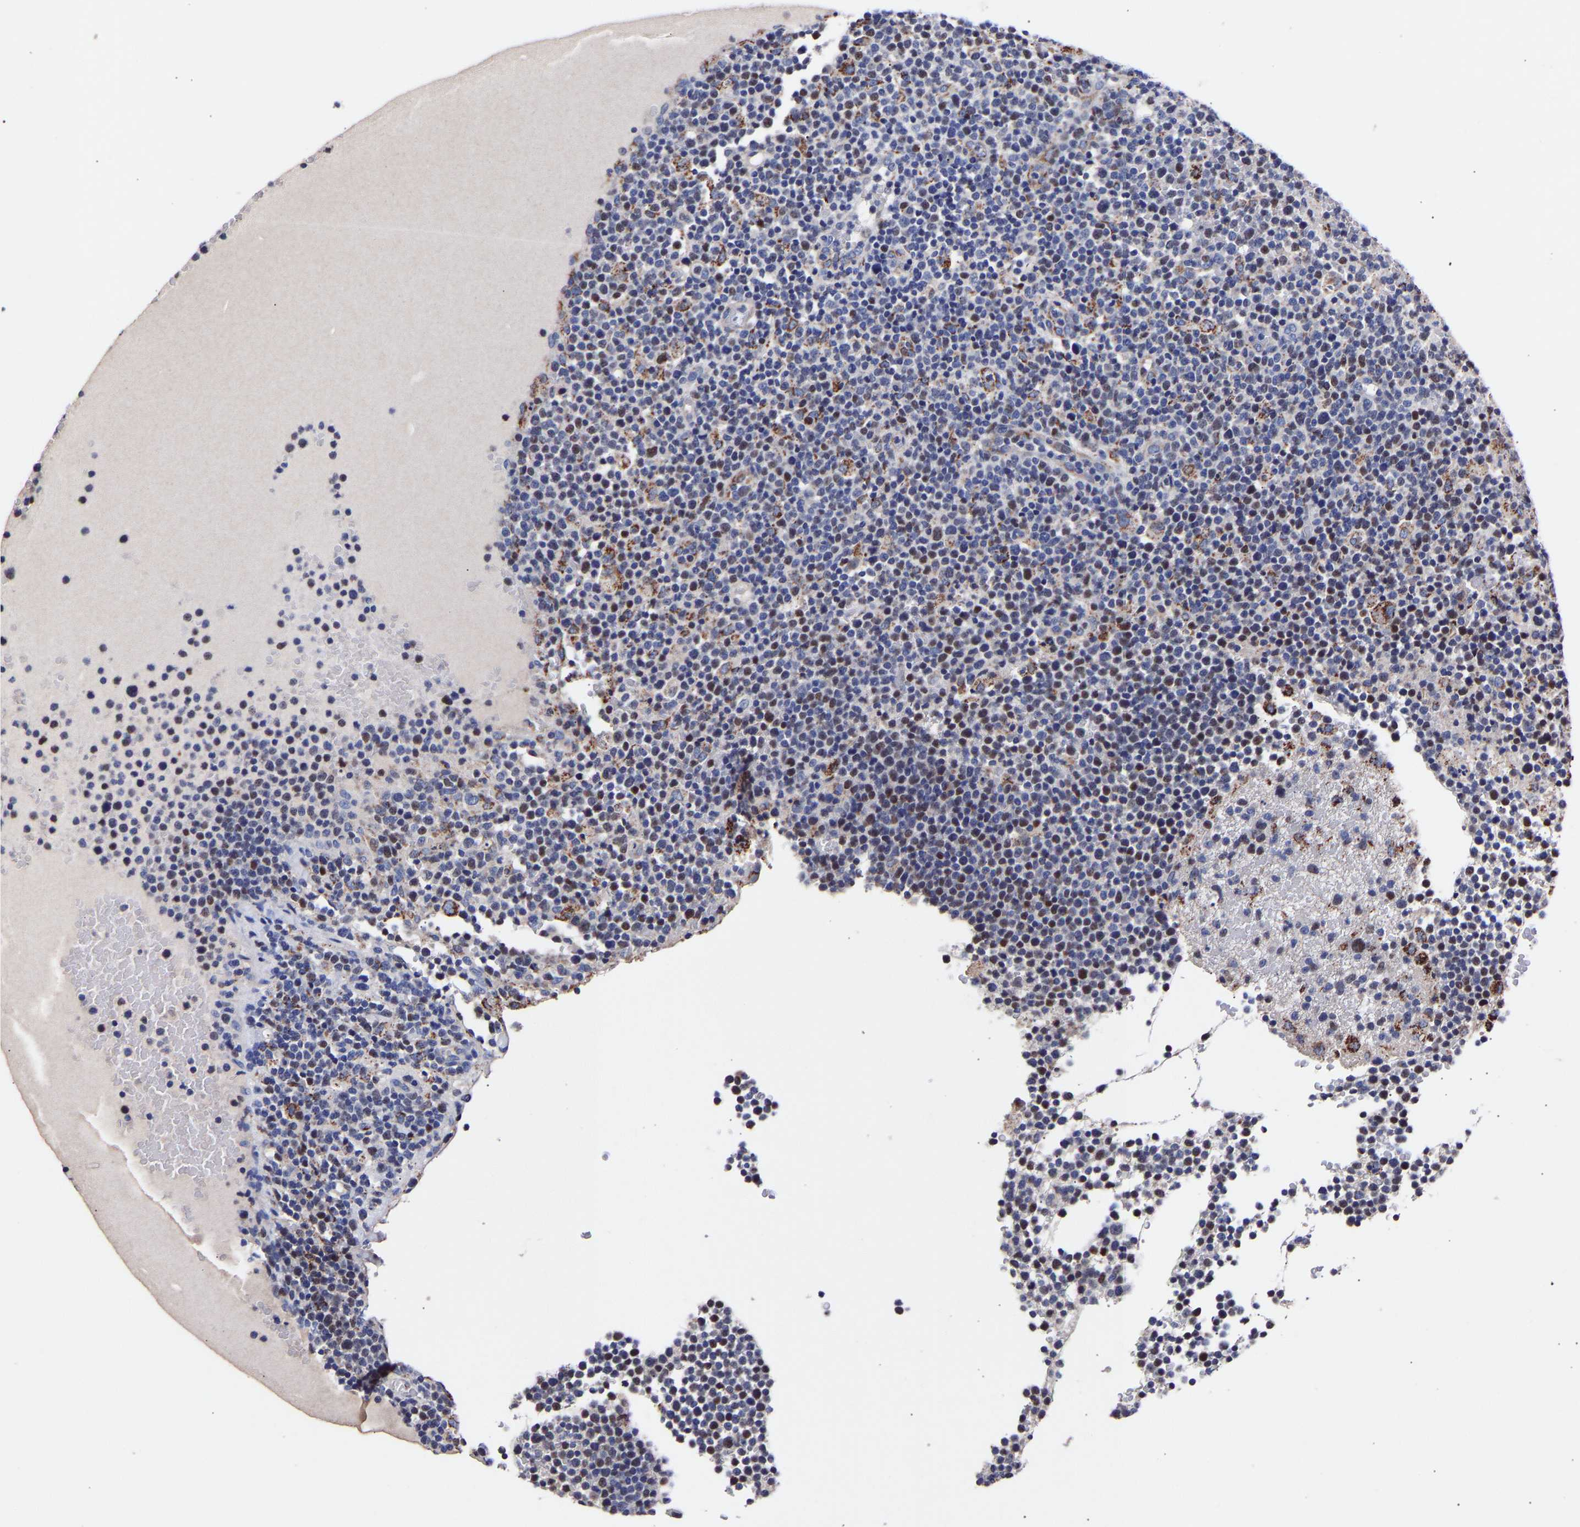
{"staining": {"intensity": "moderate", "quantity": "25%-75%", "location": "cytoplasmic/membranous,nuclear"}, "tissue": "lymphoma", "cell_type": "Tumor cells", "image_type": "cancer", "snomed": [{"axis": "morphology", "description": "Malignant lymphoma, non-Hodgkin's type, High grade"}, {"axis": "topography", "description": "Lymph node"}], "caption": "Immunohistochemistry (IHC) image of human lymphoma stained for a protein (brown), which shows medium levels of moderate cytoplasmic/membranous and nuclear positivity in about 25%-75% of tumor cells.", "gene": "SEM1", "patient": {"sex": "male", "age": 61}}